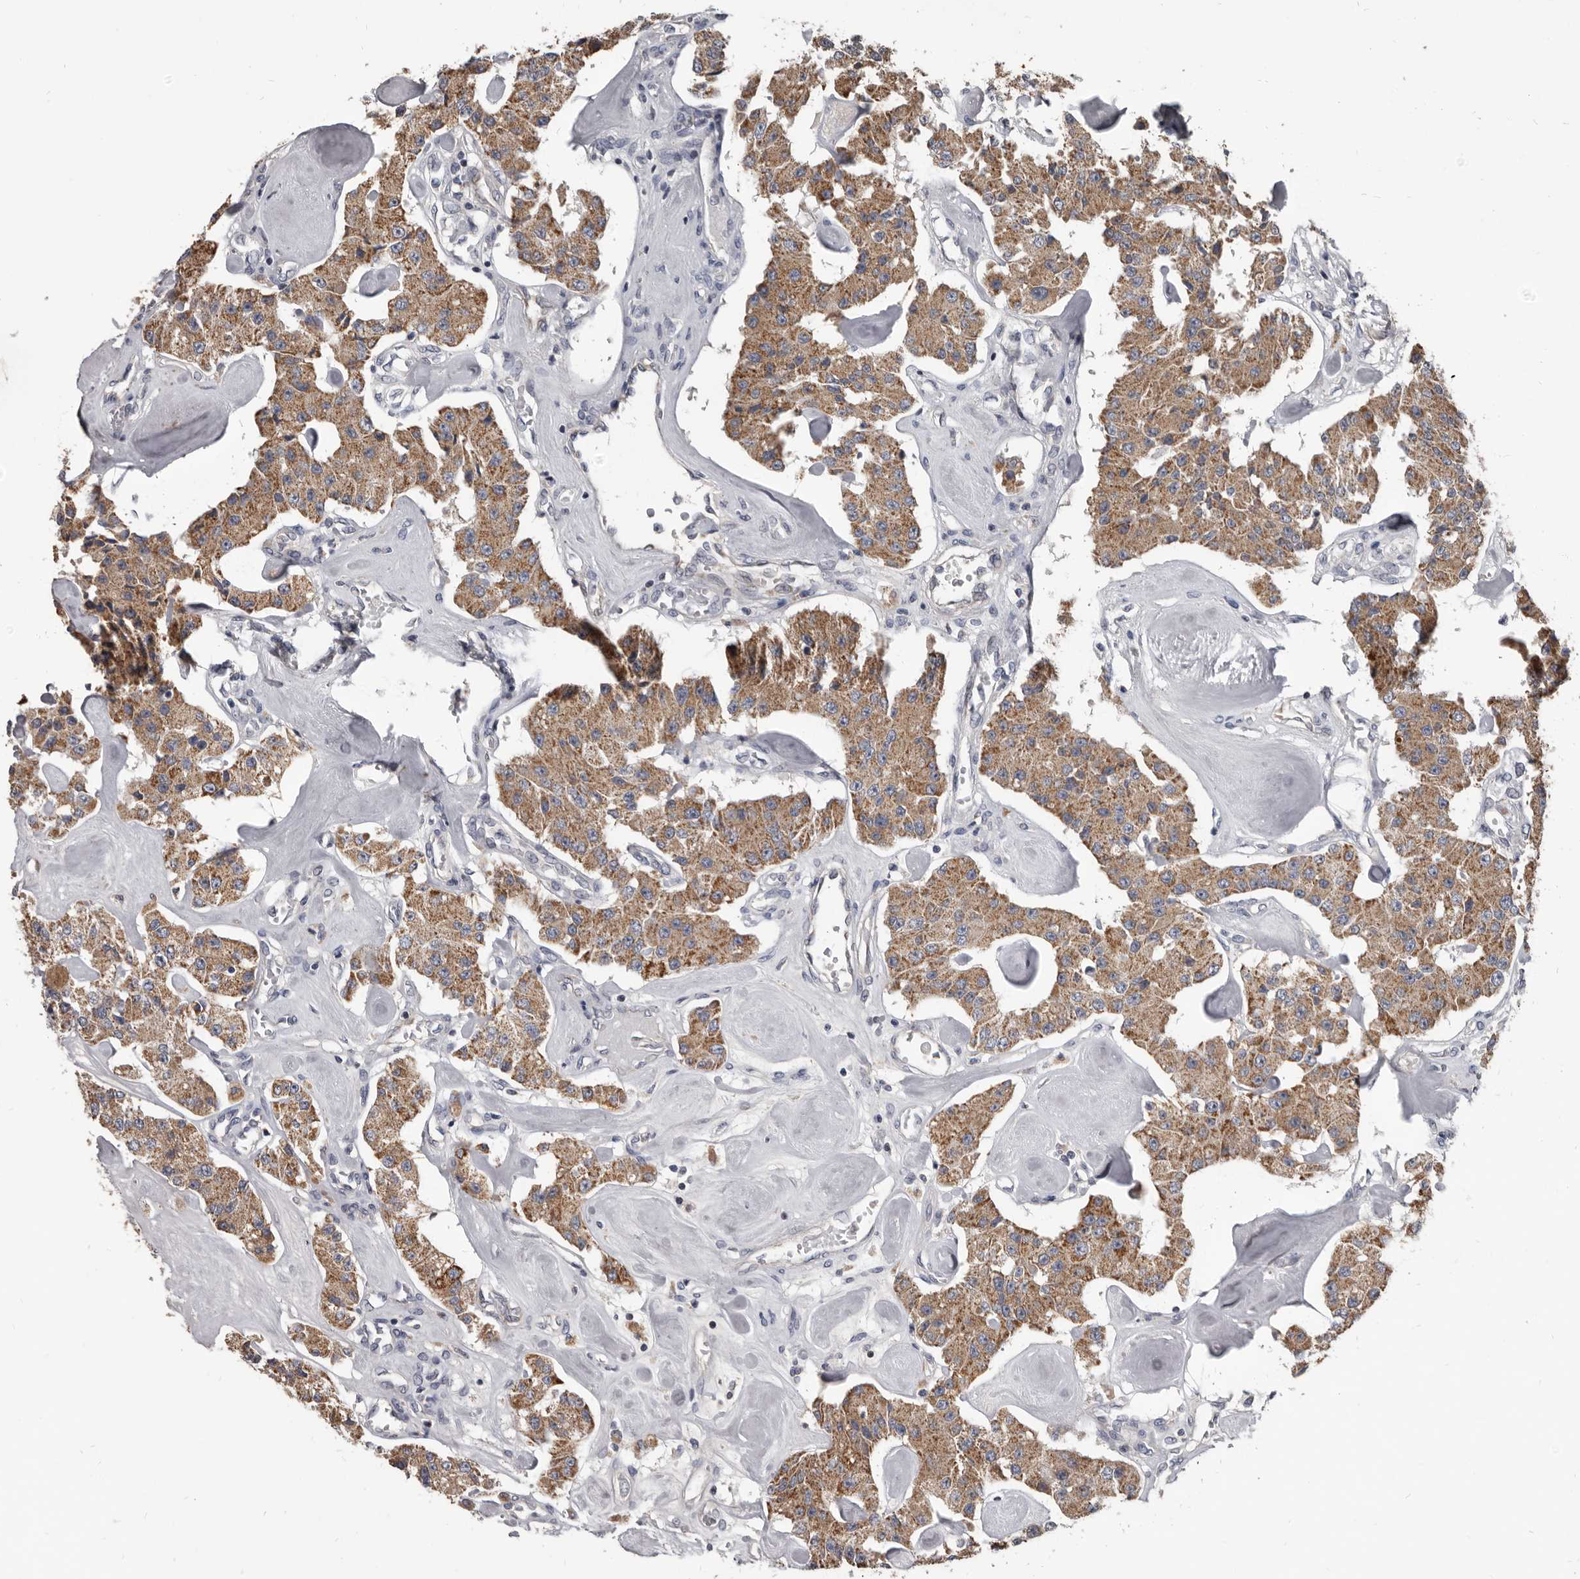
{"staining": {"intensity": "moderate", "quantity": ">75%", "location": "cytoplasmic/membranous"}, "tissue": "carcinoid", "cell_type": "Tumor cells", "image_type": "cancer", "snomed": [{"axis": "morphology", "description": "Carcinoid, malignant, NOS"}, {"axis": "topography", "description": "Pancreas"}], "caption": "The image demonstrates staining of carcinoid, revealing moderate cytoplasmic/membranous protein positivity (brown color) within tumor cells.", "gene": "ALDH5A1", "patient": {"sex": "male", "age": 41}}